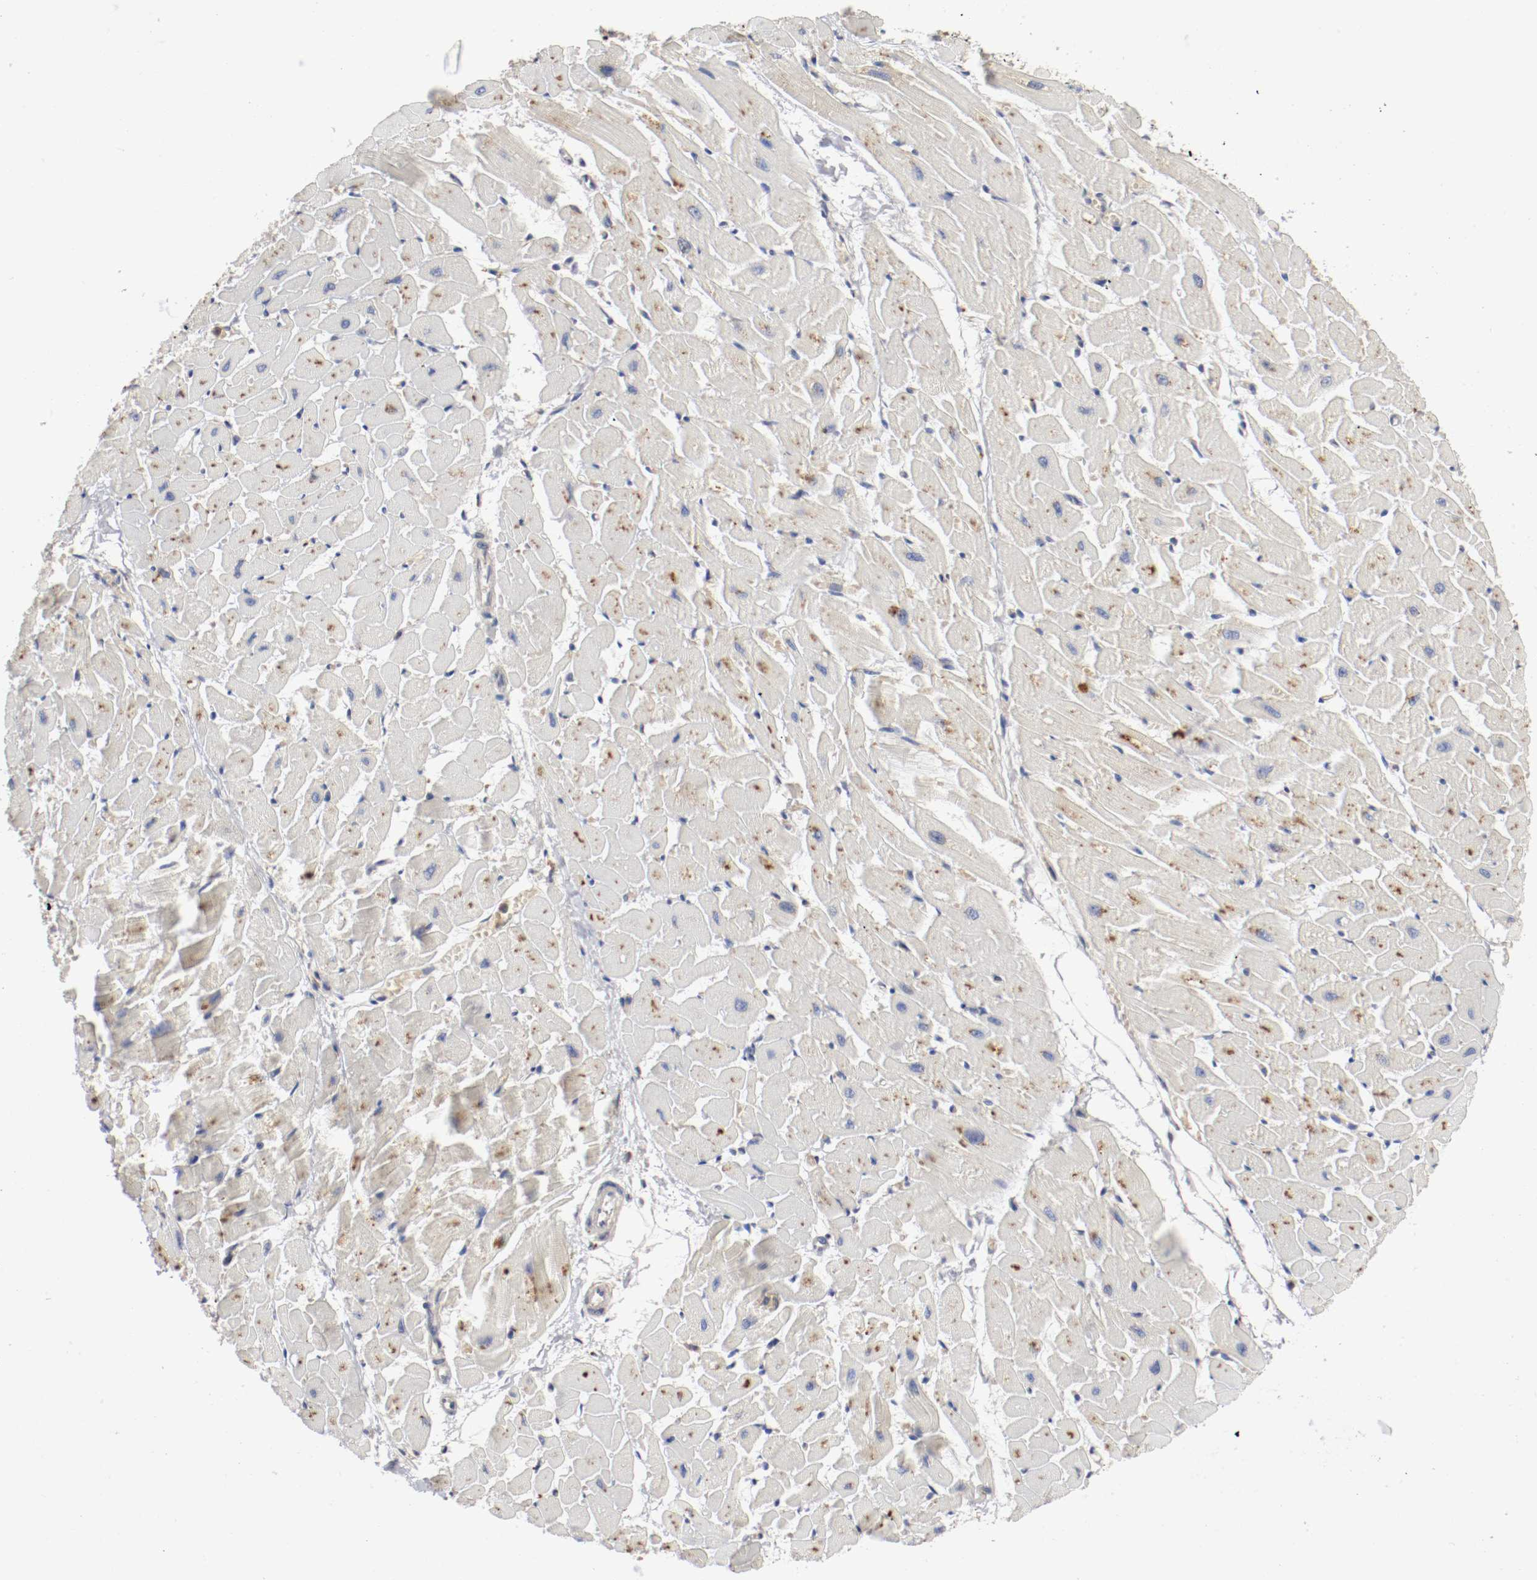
{"staining": {"intensity": "moderate", "quantity": "25%-75%", "location": "cytoplasmic/membranous"}, "tissue": "heart muscle", "cell_type": "Cardiomyocytes", "image_type": "normal", "snomed": [{"axis": "morphology", "description": "Normal tissue, NOS"}, {"axis": "topography", "description": "Heart"}], "caption": "Moderate cytoplasmic/membranous staining is seen in about 25%-75% of cardiomyocytes in normal heart muscle. Nuclei are stained in blue.", "gene": "REN", "patient": {"sex": "female", "age": 19}}